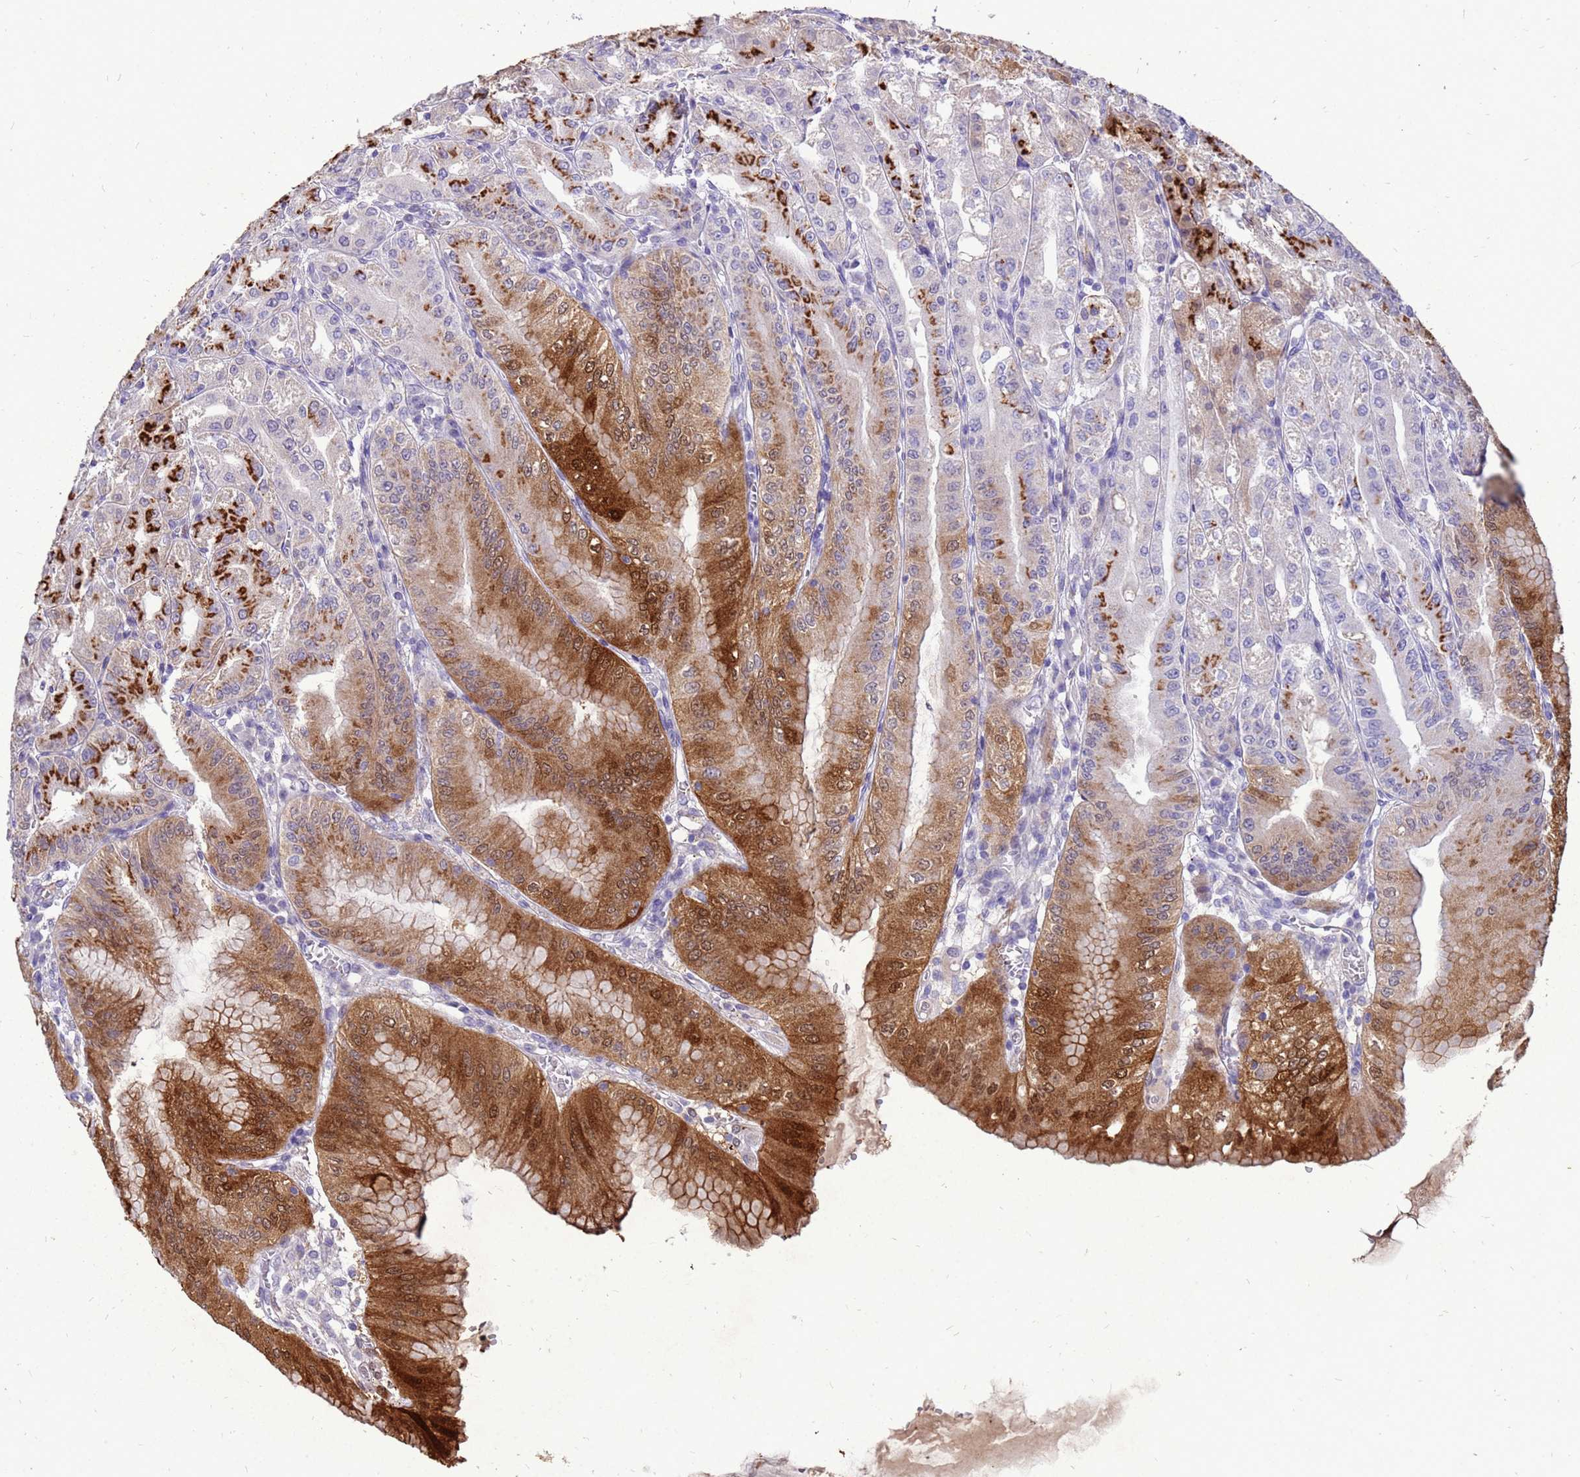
{"staining": {"intensity": "strong", "quantity": "25%-75%", "location": "cytoplasmic/membranous,nuclear"}, "tissue": "stomach", "cell_type": "Glandular cells", "image_type": "normal", "snomed": [{"axis": "morphology", "description": "Normal tissue, NOS"}, {"axis": "topography", "description": "Stomach, upper"}, {"axis": "topography", "description": "Stomach, lower"}], "caption": "A high-resolution image shows immunohistochemistry staining of normal stomach, which demonstrates strong cytoplasmic/membranous,nuclear staining in approximately 25%-75% of glandular cells. The protein is stained brown, and the nuclei are stained in blue (DAB IHC with brightfield microscopy, high magnification).", "gene": "AKR1C1", "patient": {"sex": "male", "age": 71}}